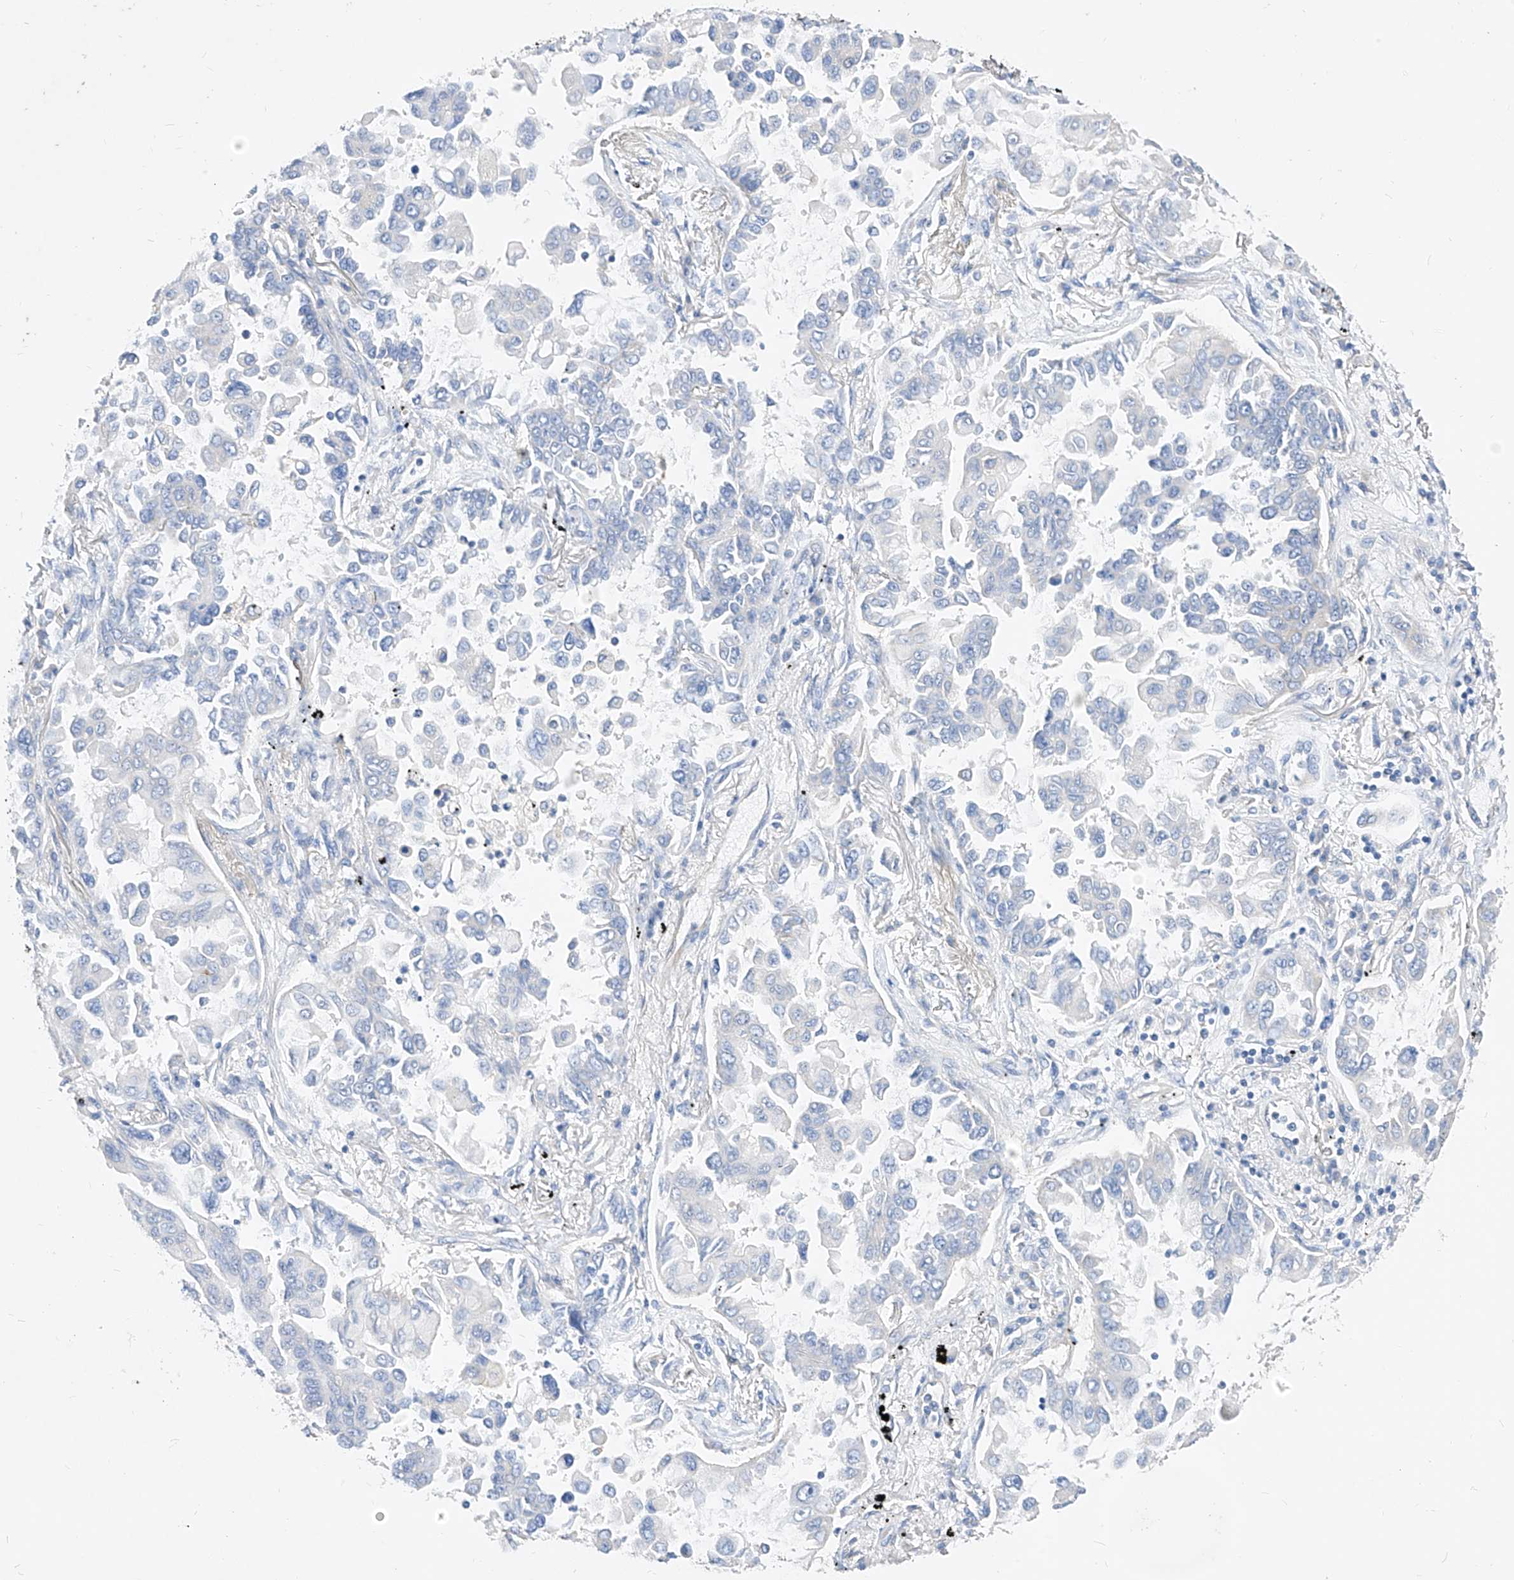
{"staining": {"intensity": "negative", "quantity": "none", "location": "none"}, "tissue": "lung cancer", "cell_type": "Tumor cells", "image_type": "cancer", "snomed": [{"axis": "morphology", "description": "Adenocarcinoma, NOS"}, {"axis": "topography", "description": "Lung"}], "caption": "This is an IHC micrograph of human lung cancer (adenocarcinoma). There is no expression in tumor cells.", "gene": "SCGB2A1", "patient": {"sex": "female", "age": 67}}